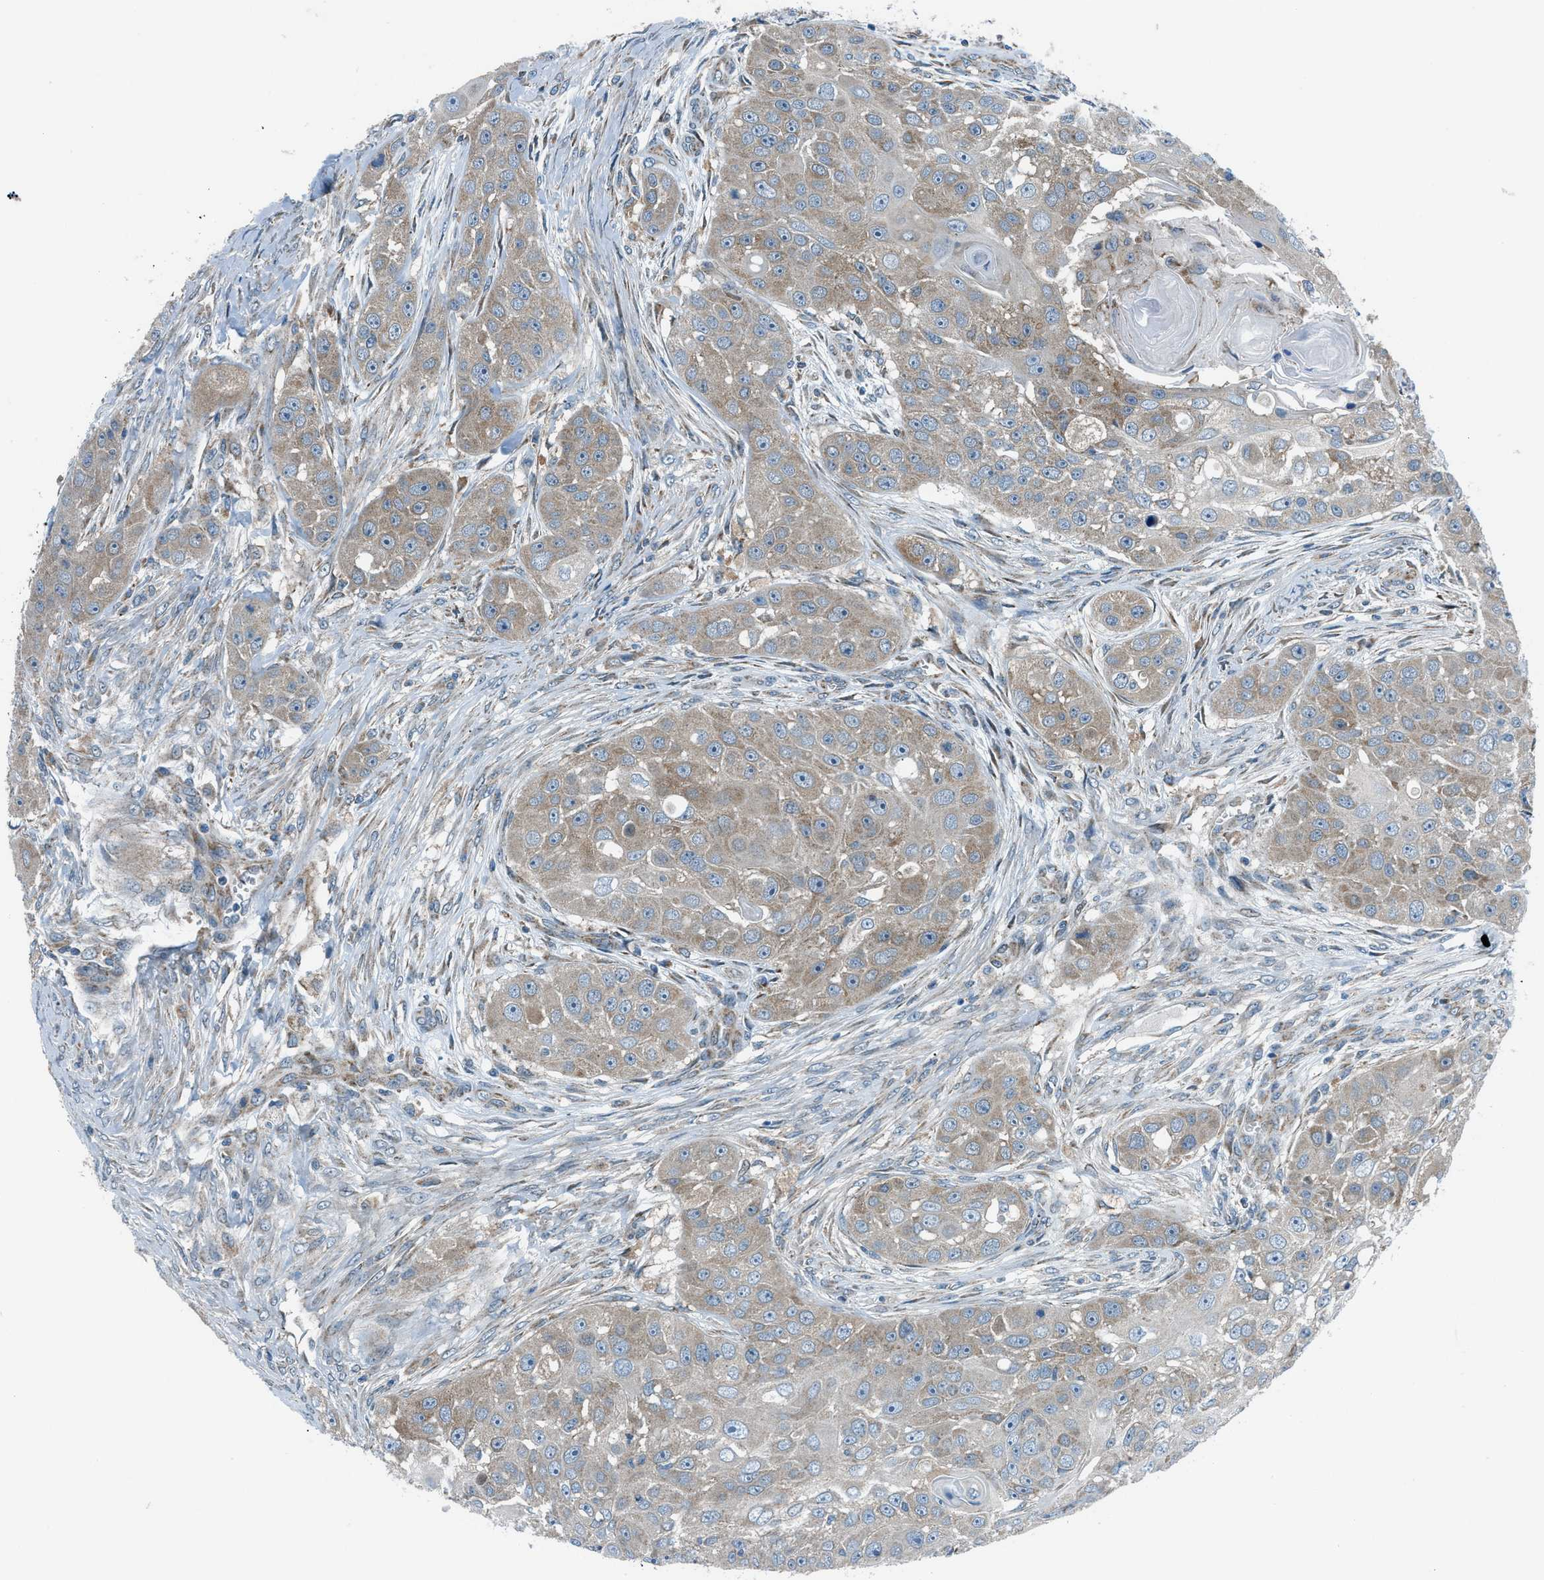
{"staining": {"intensity": "weak", "quantity": ">75%", "location": "cytoplasmic/membranous"}, "tissue": "head and neck cancer", "cell_type": "Tumor cells", "image_type": "cancer", "snomed": [{"axis": "morphology", "description": "Normal tissue, NOS"}, {"axis": "morphology", "description": "Squamous cell carcinoma, NOS"}, {"axis": "topography", "description": "Skeletal muscle"}, {"axis": "topography", "description": "Head-Neck"}], "caption": "Squamous cell carcinoma (head and neck) was stained to show a protein in brown. There is low levels of weak cytoplasmic/membranous staining in about >75% of tumor cells. The staining was performed using DAB to visualize the protein expression in brown, while the nuclei were stained in blue with hematoxylin (Magnification: 20x).", "gene": "PIGG", "patient": {"sex": "male", "age": 51}}